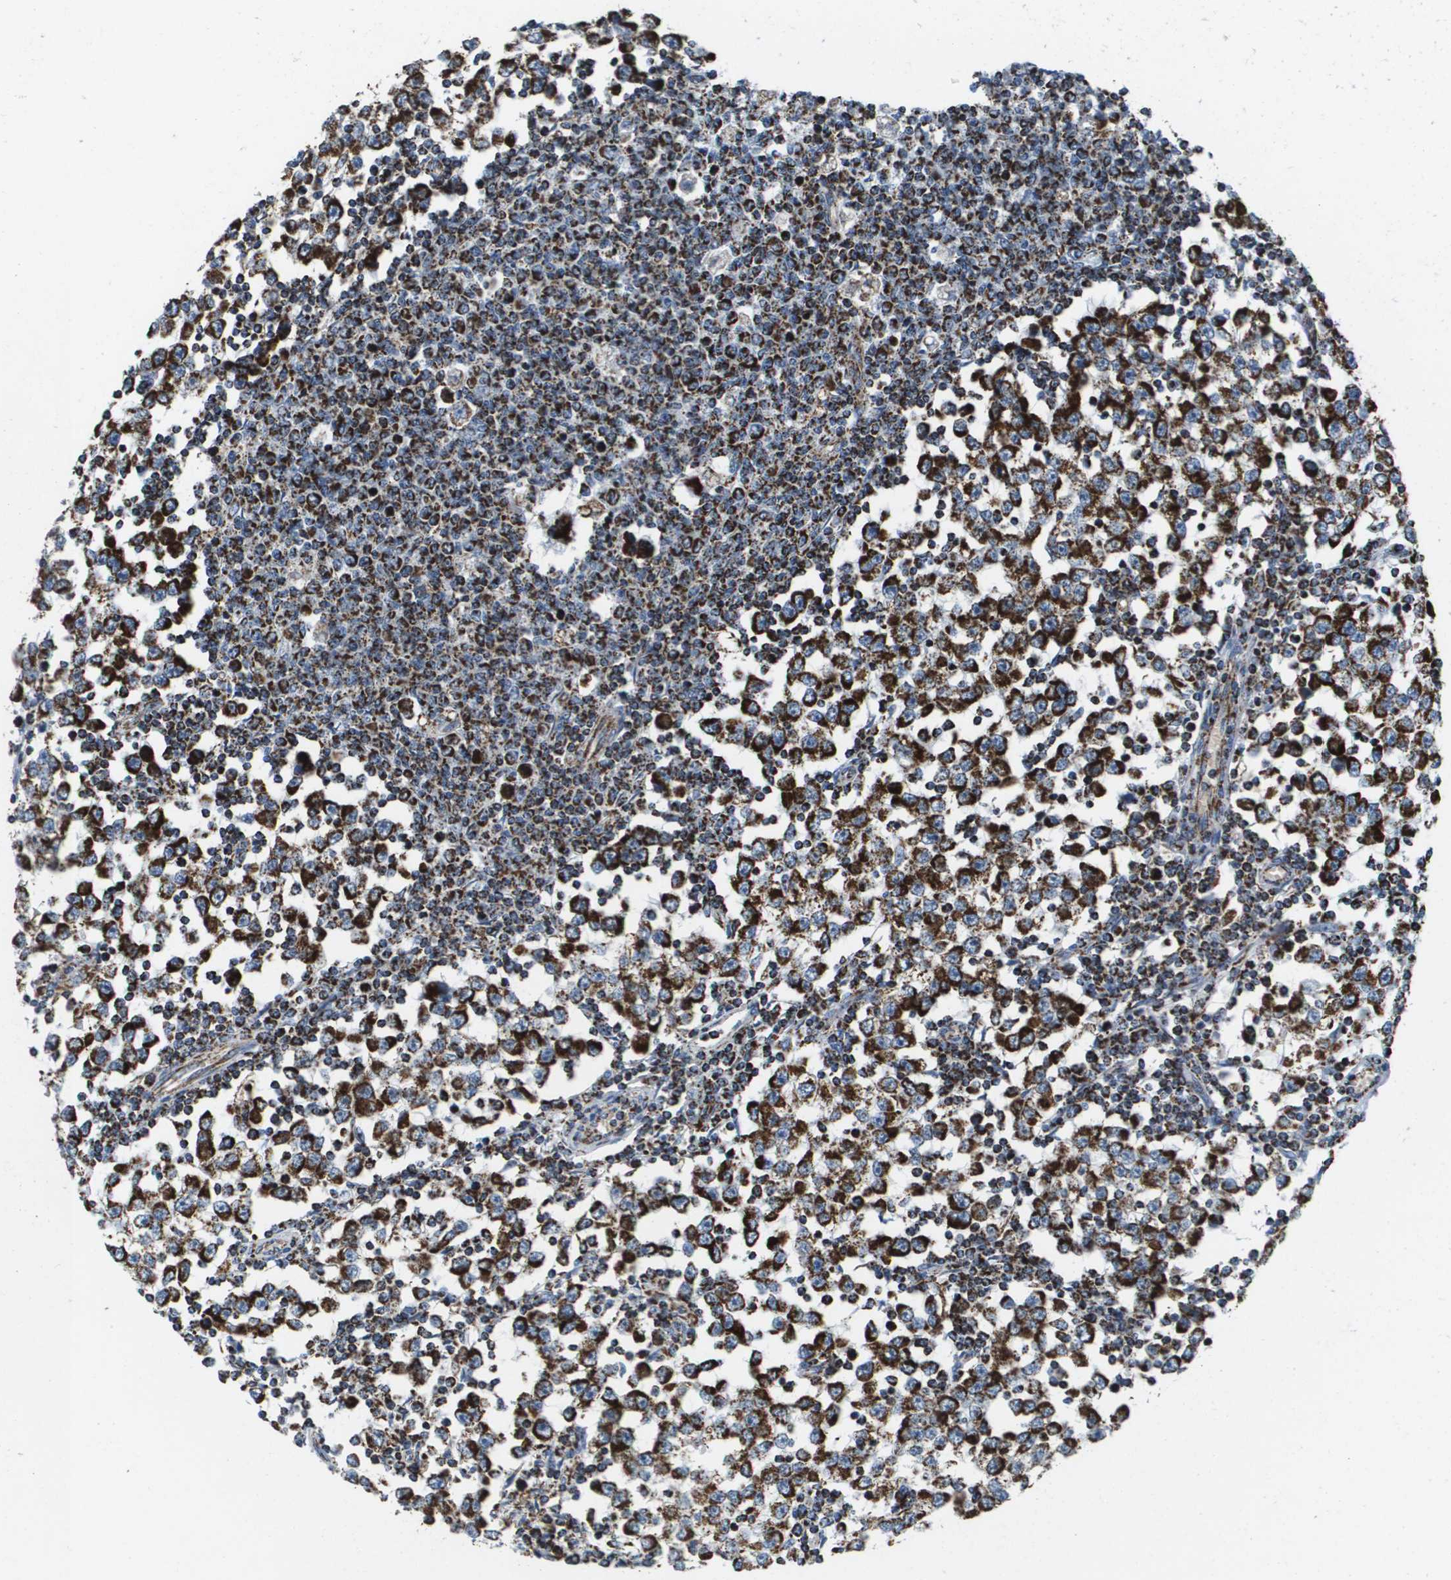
{"staining": {"intensity": "strong", "quantity": ">75%", "location": "cytoplasmic/membranous"}, "tissue": "testis cancer", "cell_type": "Tumor cells", "image_type": "cancer", "snomed": [{"axis": "morphology", "description": "Seminoma, NOS"}, {"axis": "topography", "description": "Testis"}], "caption": "Strong cytoplasmic/membranous protein expression is present in about >75% of tumor cells in testis seminoma.", "gene": "ATP5F1B", "patient": {"sex": "male", "age": 65}}